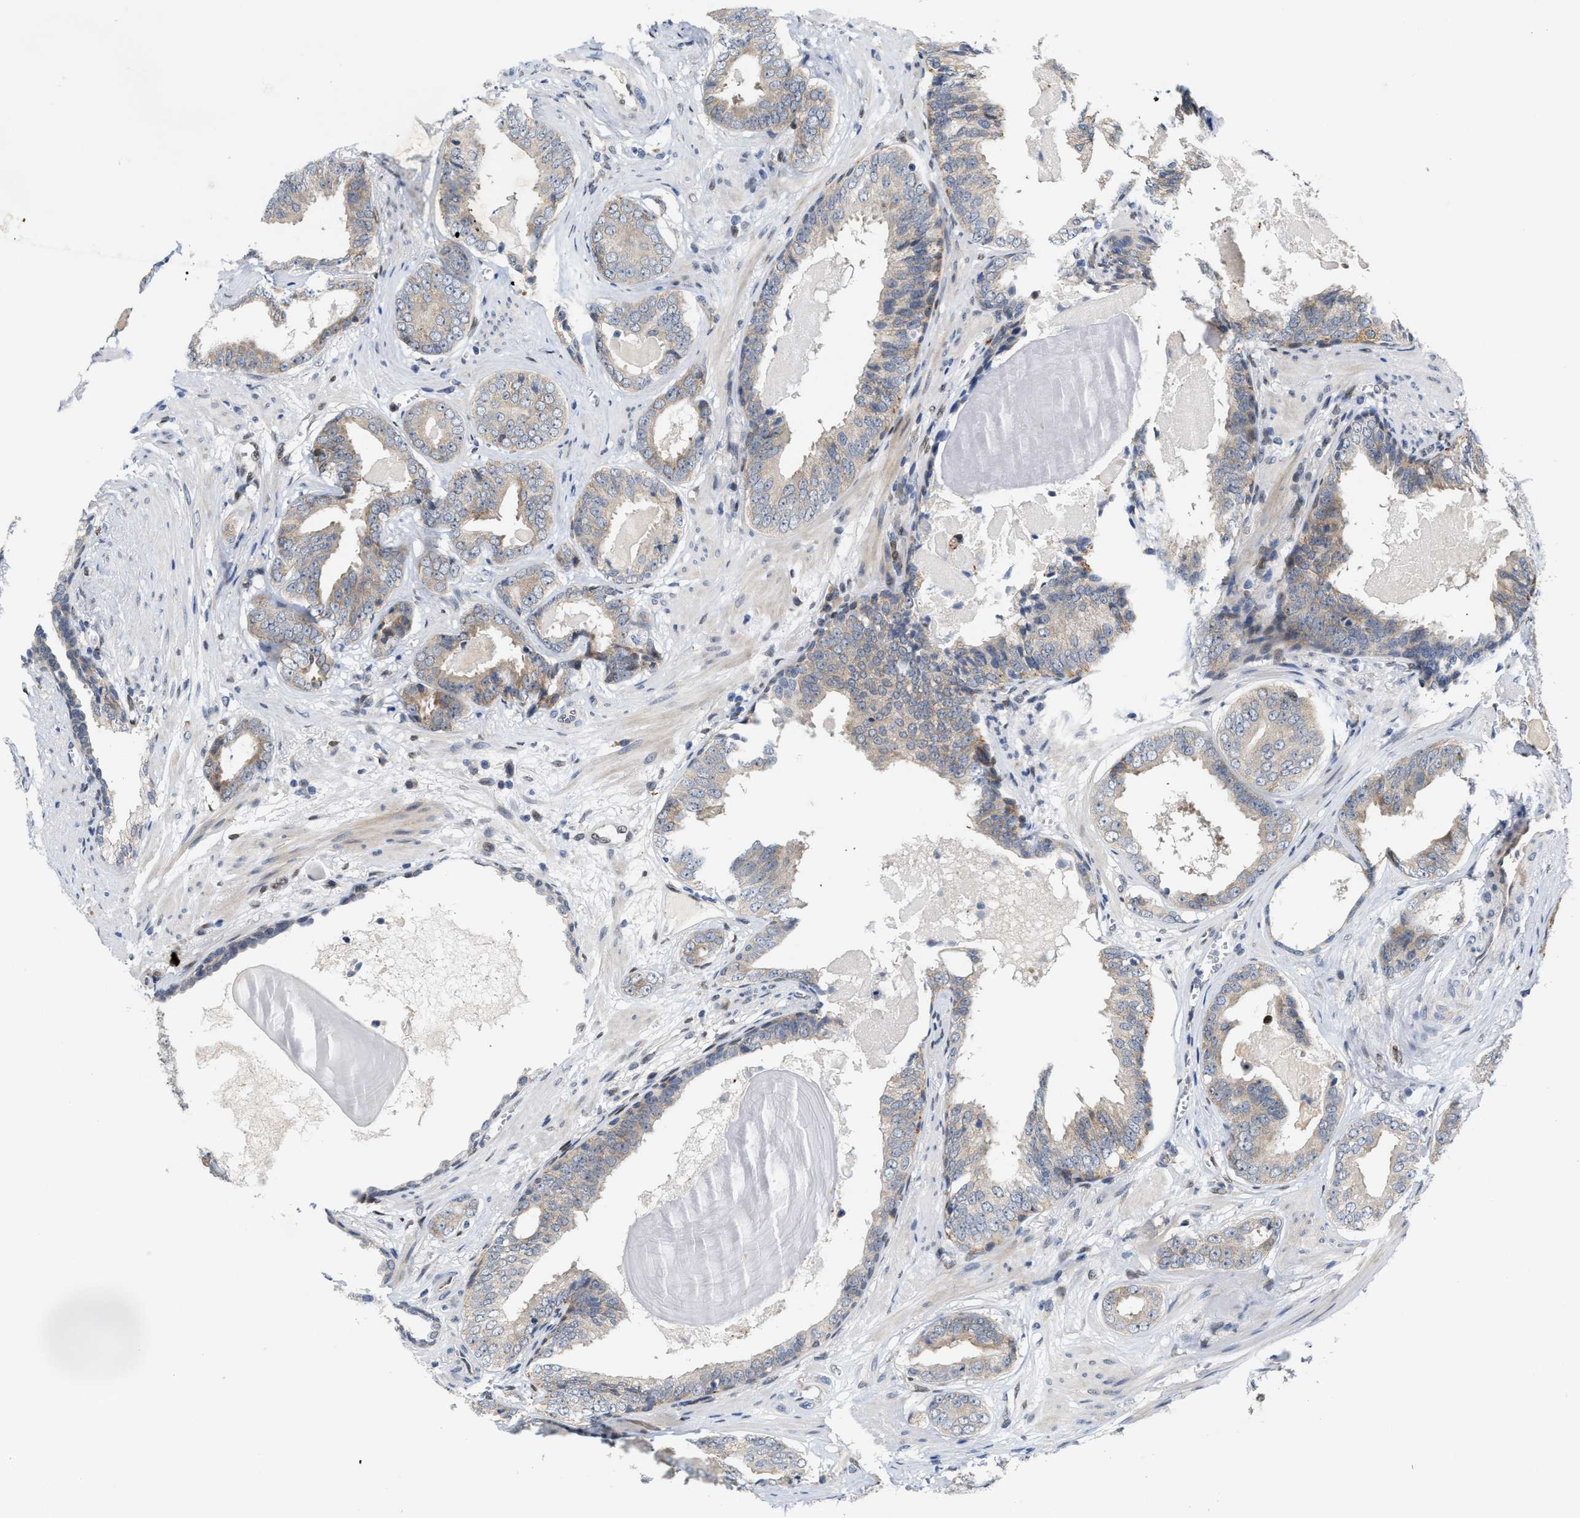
{"staining": {"intensity": "weak", "quantity": "25%-75%", "location": "cytoplasmic/membranous"}, "tissue": "prostate cancer", "cell_type": "Tumor cells", "image_type": "cancer", "snomed": [{"axis": "morphology", "description": "Adenocarcinoma, Medium grade"}, {"axis": "topography", "description": "Prostate"}], "caption": "Tumor cells reveal low levels of weak cytoplasmic/membranous expression in approximately 25%-75% of cells in prostate cancer. The staining was performed using DAB, with brown indicating positive protein expression. Nuclei are stained blue with hematoxylin.", "gene": "TCF4", "patient": {"sex": "male", "age": 79}}